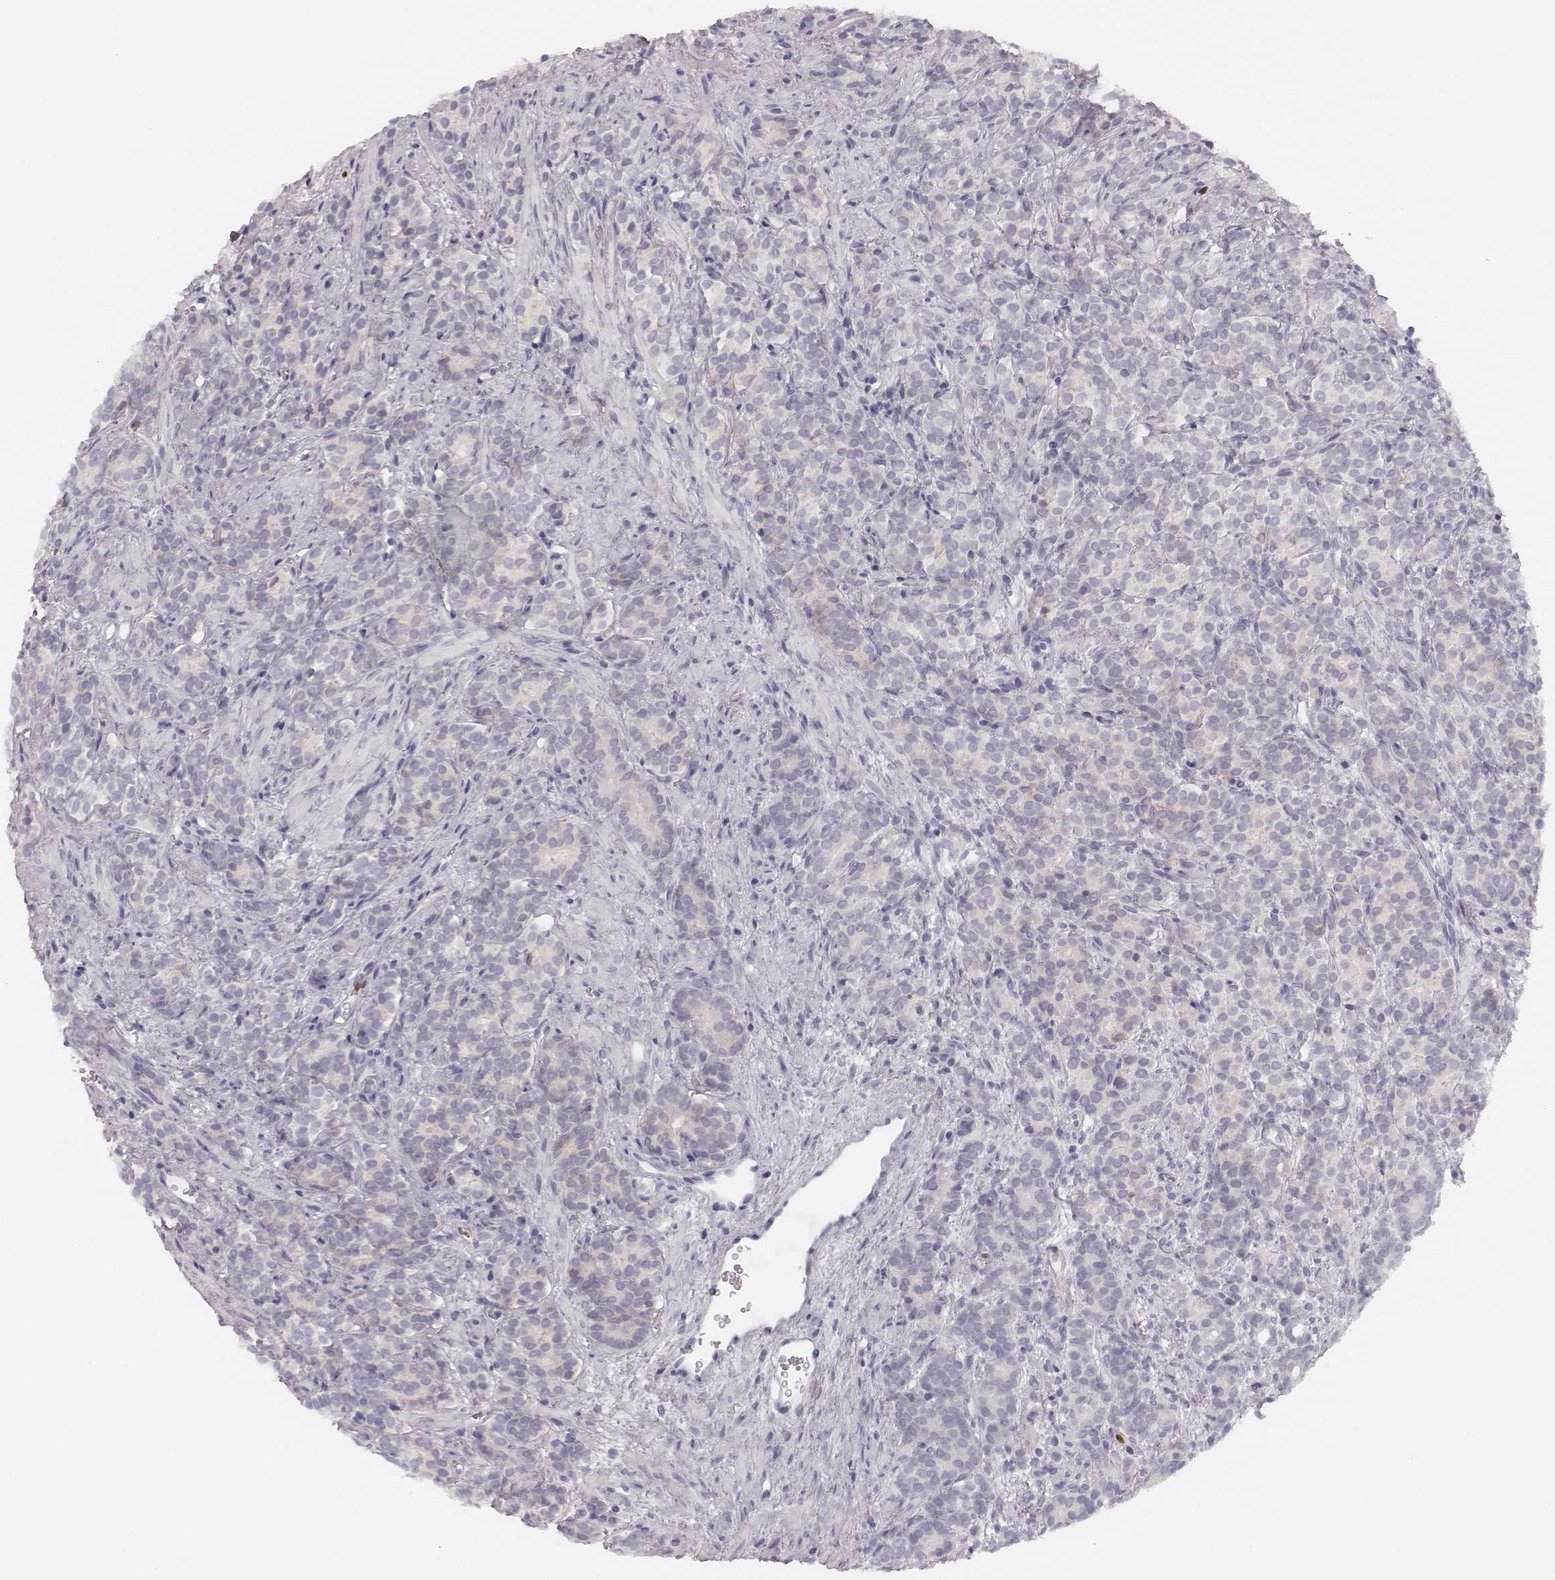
{"staining": {"intensity": "negative", "quantity": "none", "location": "none"}, "tissue": "prostate cancer", "cell_type": "Tumor cells", "image_type": "cancer", "snomed": [{"axis": "morphology", "description": "Adenocarcinoma, High grade"}, {"axis": "topography", "description": "Prostate"}], "caption": "An immunohistochemistry micrograph of prostate cancer (high-grade adenocarcinoma) is shown. There is no staining in tumor cells of prostate cancer (high-grade adenocarcinoma).", "gene": "KCNJ12", "patient": {"sex": "male", "age": 84}}